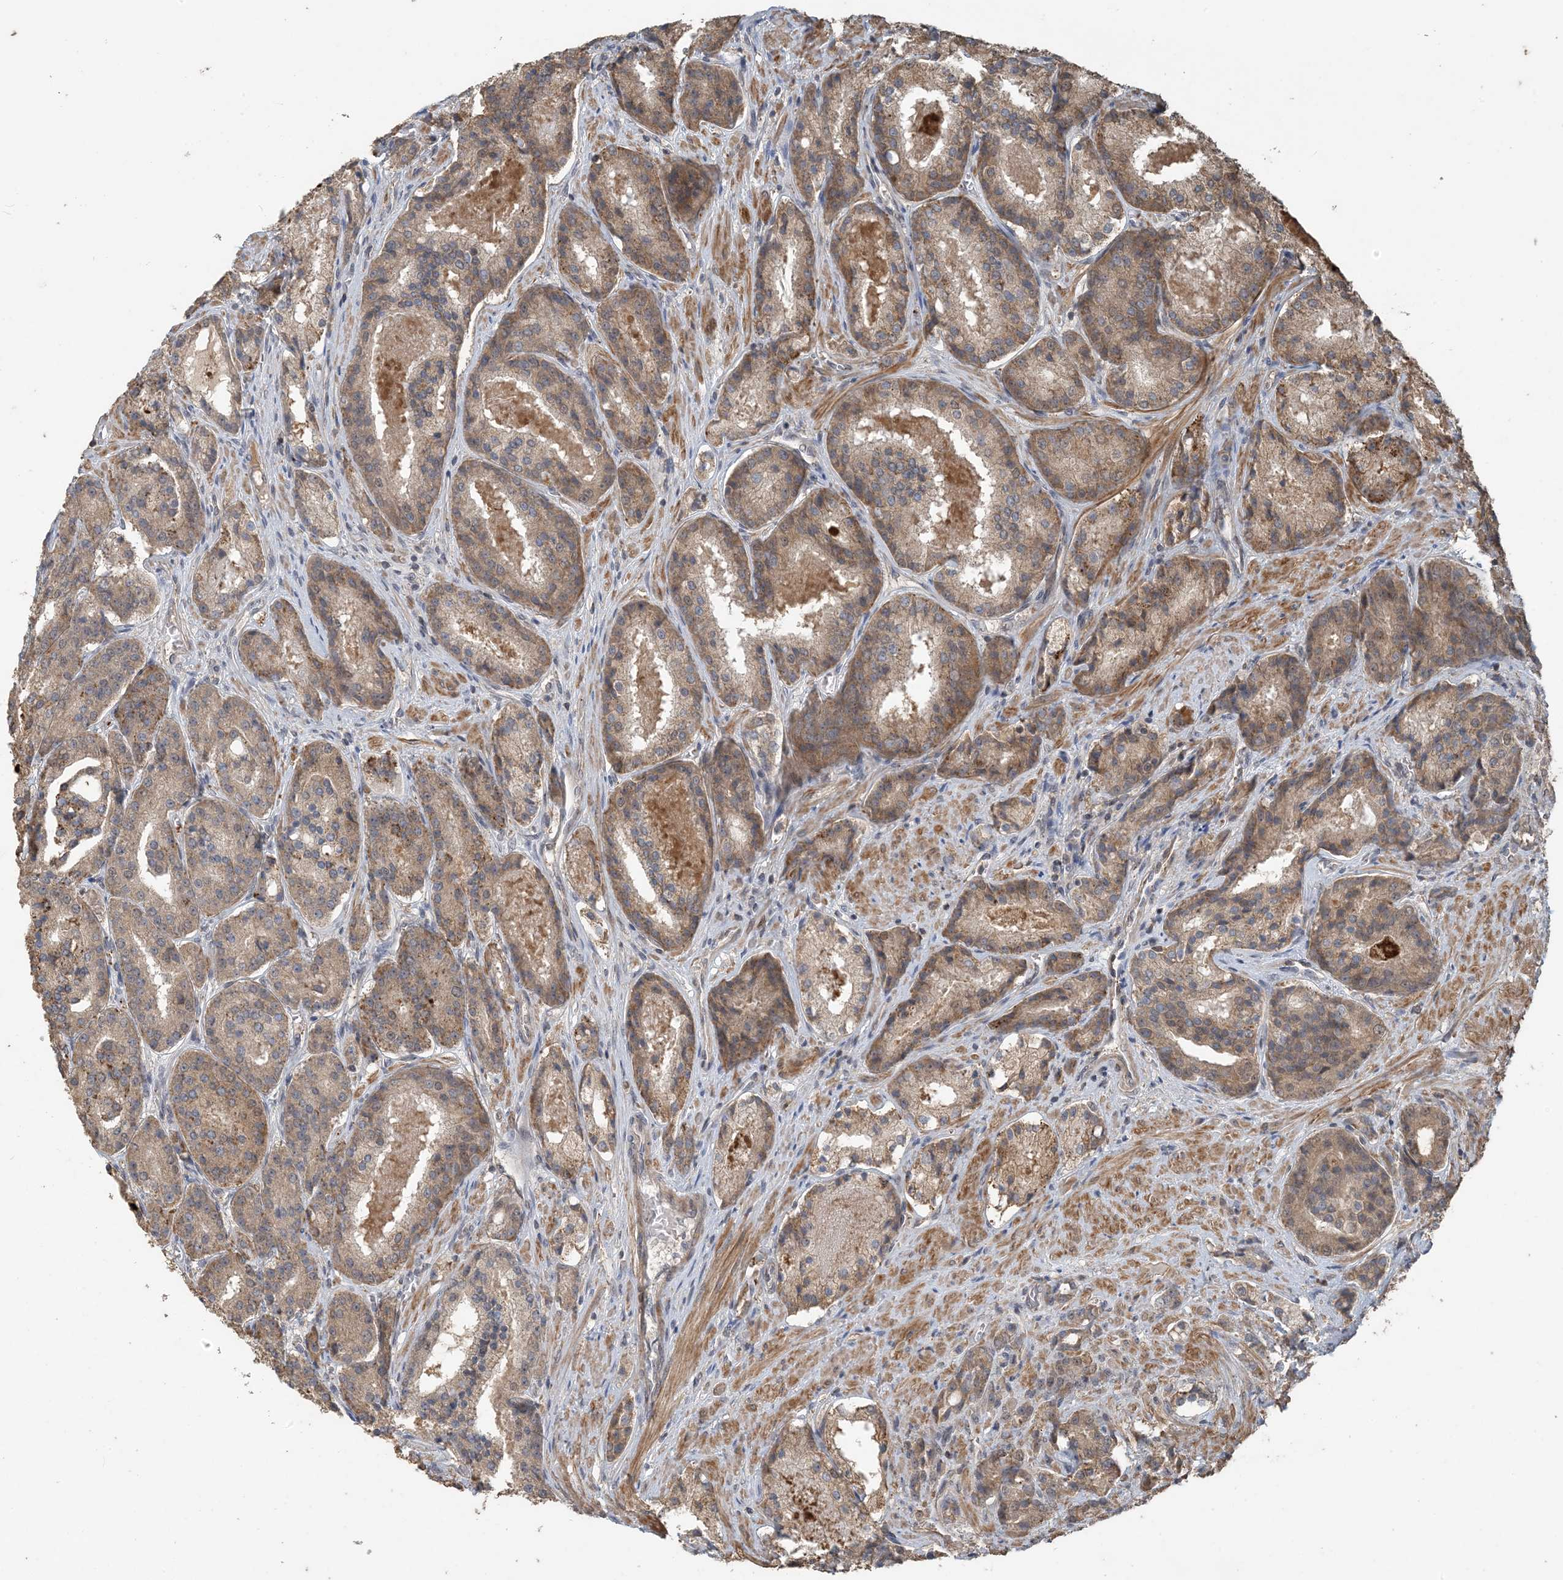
{"staining": {"intensity": "weak", "quantity": ">75%", "location": "cytoplasmic/membranous"}, "tissue": "prostate cancer", "cell_type": "Tumor cells", "image_type": "cancer", "snomed": [{"axis": "morphology", "description": "Adenocarcinoma, High grade"}, {"axis": "topography", "description": "Prostate"}], "caption": "Protein staining of prostate high-grade adenocarcinoma tissue exhibits weak cytoplasmic/membranous expression in about >75% of tumor cells.", "gene": "ZC3H12A", "patient": {"sex": "male", "age": 60}}